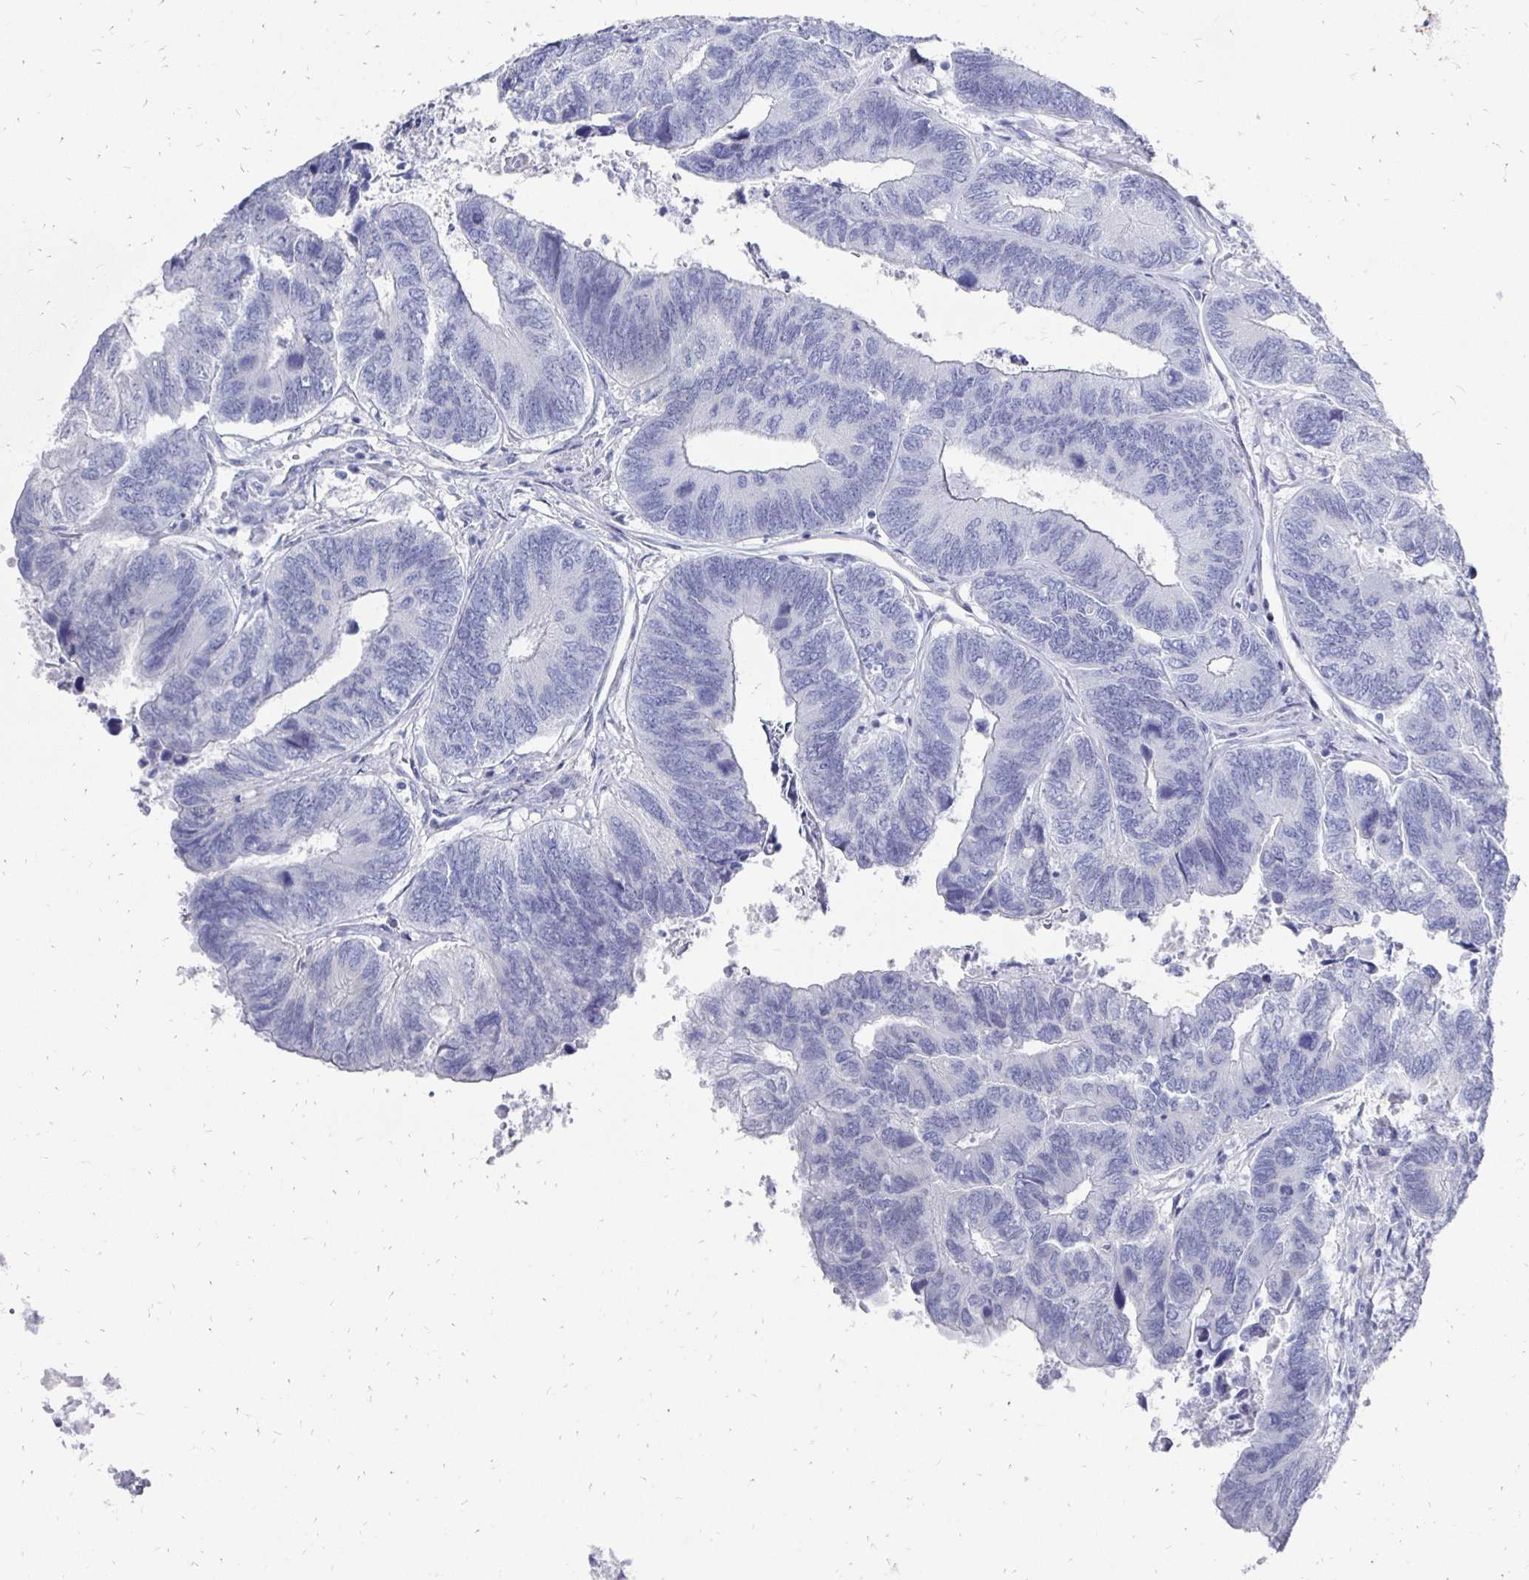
{"staining": {"intensity": "negative", "quantity": "none", "location": "none"}, "tissue": "colorectal cancer", "cell_type": "Tumor cells", "image_type": "cancer", "snomed": [{"axis": "morphology", "description": "Adenocarcinoma, NOS"}, {"axis": "topography", "description": "Colon"}], "caption": "High magnification brightfield microscopy of colorectal cancer (adenocarcinoma) stained with DAB (3,3'-diaminobenzidine) (brown) and counterstained with hematoxylin (blue): tumor cells show no significant staining.", "gene": "SYCP3", "patient": {"sex": "female", "age": 67}}